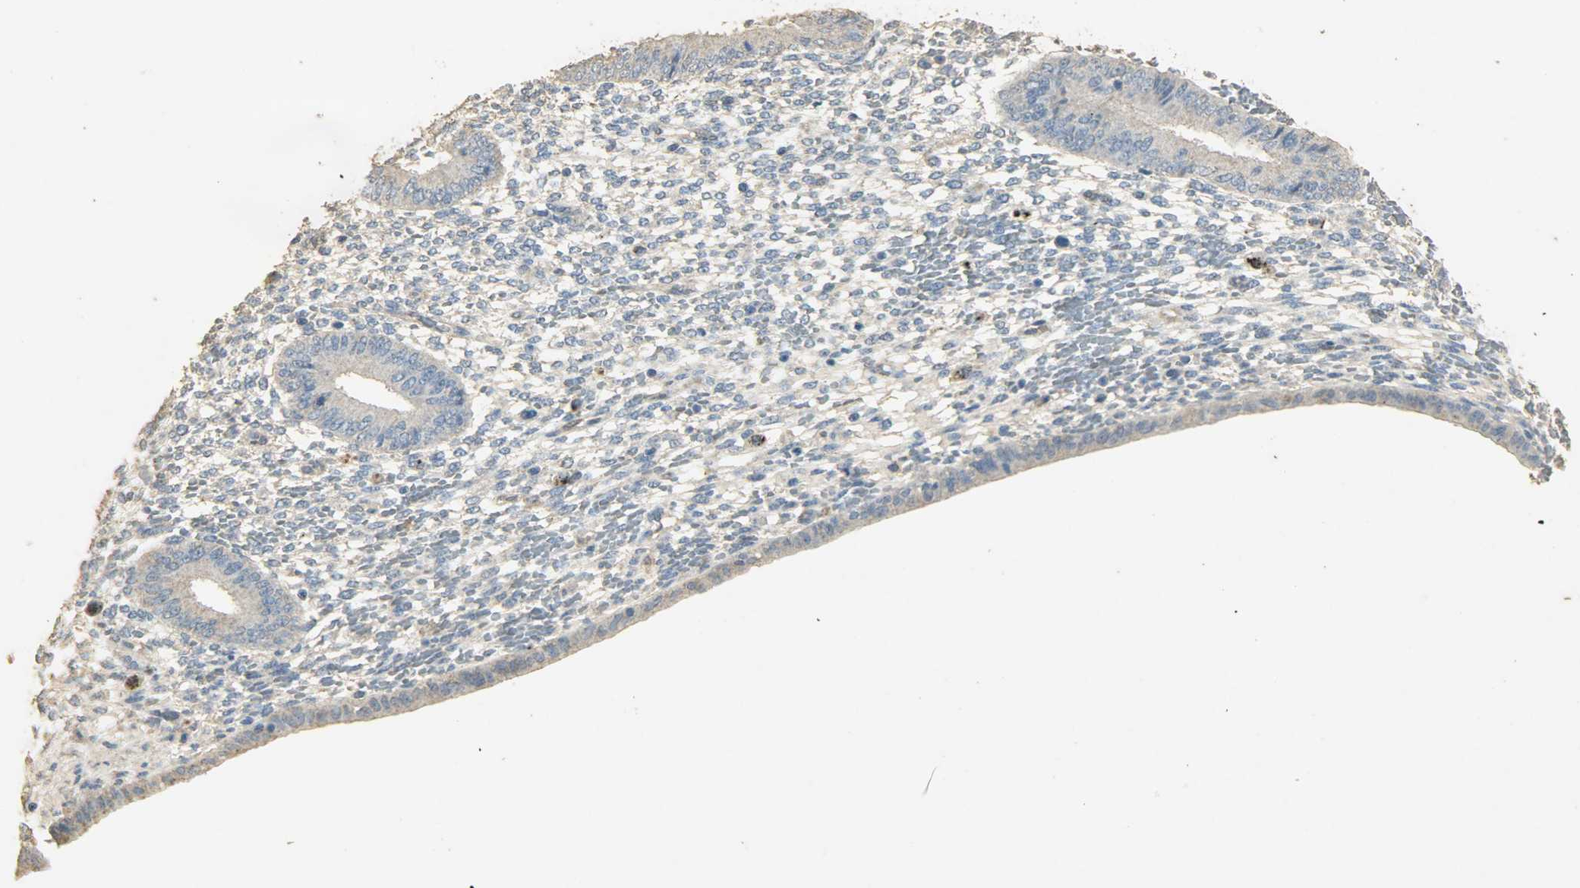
{"staining": {"intensity": "weak", "quantity": "<25%", "location": "cytoplasmic/membranous"}, "tissue": "endometrium", "cell_type": "Cells in endometrial stroma", "image_type": "normal", "snomed": [{"axis": "morphology", "description": "Normal tissue, NOS"}, {"axis": "topography", "description": "Endometrium"}], "caption": "This is an immunohistochemistry (IHC) photomicrograph of unremarkable endometrium. There is no staining in cells in endometrial stroma.", "gene": "ASB9", "patient": {"sex": "female", "age": 42}}